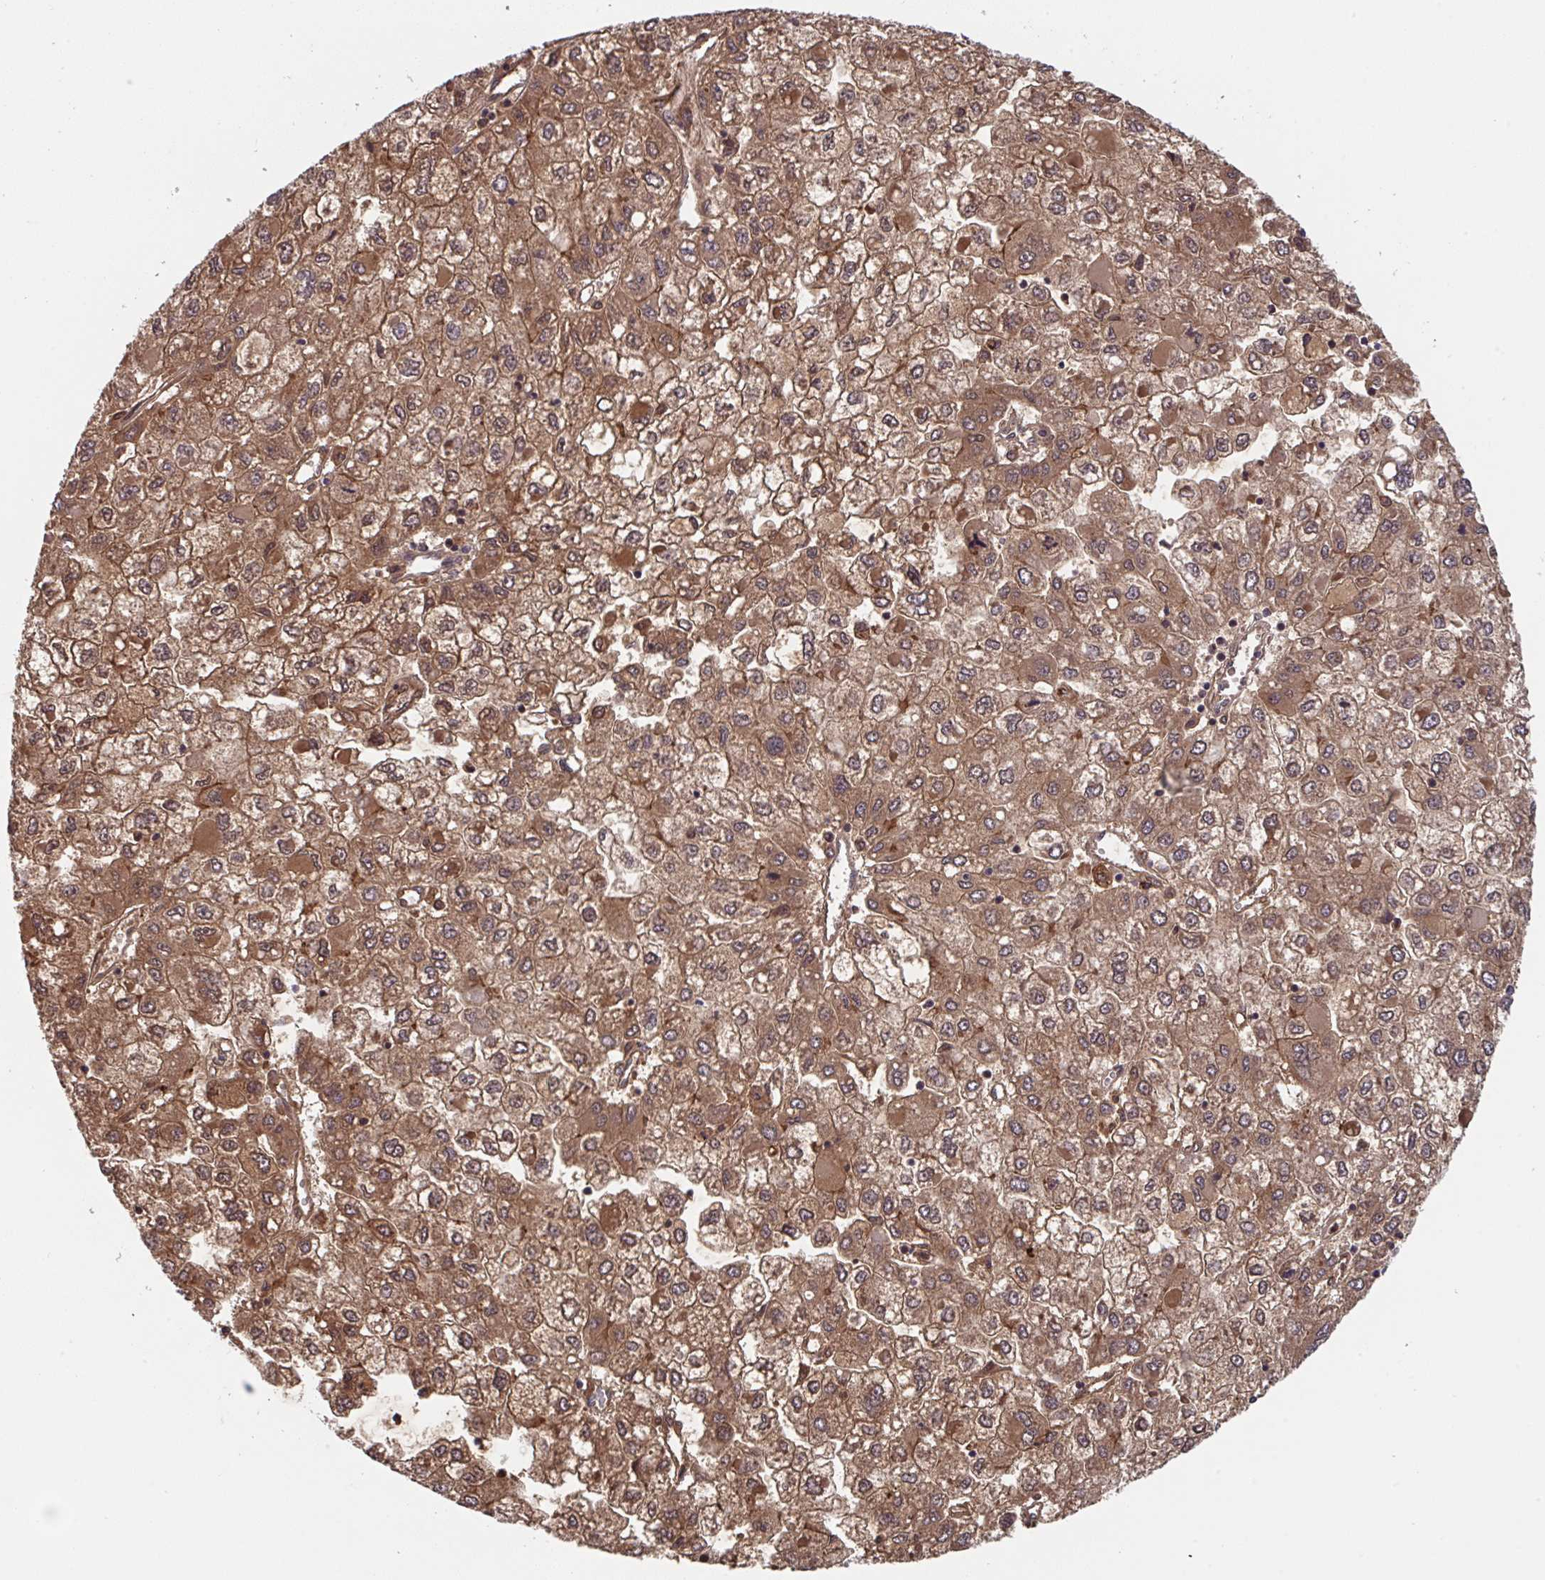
{"staining": {"intensity": "moderate", "quantity": ">75%", "location": "cytoplasmic/membranous,nuclear"}, "tissue": "liver cancer", "cell_type": "Tumor cells", "image_type": "cancer", "snomed": [{"axis": "morphology", "description": "Carcinoma, Hepatocellular, NOS"}, {"axis": "topography", "description": "Liver"}], "caption": "Moderate cytoplasmic/membranous and nuclear protein staining is present in approximately >75% of tumor cells in hepatocellular carcinoma (liver).", "gene": "TIGAR", "patient": {"sex": "male", "age": 40}}